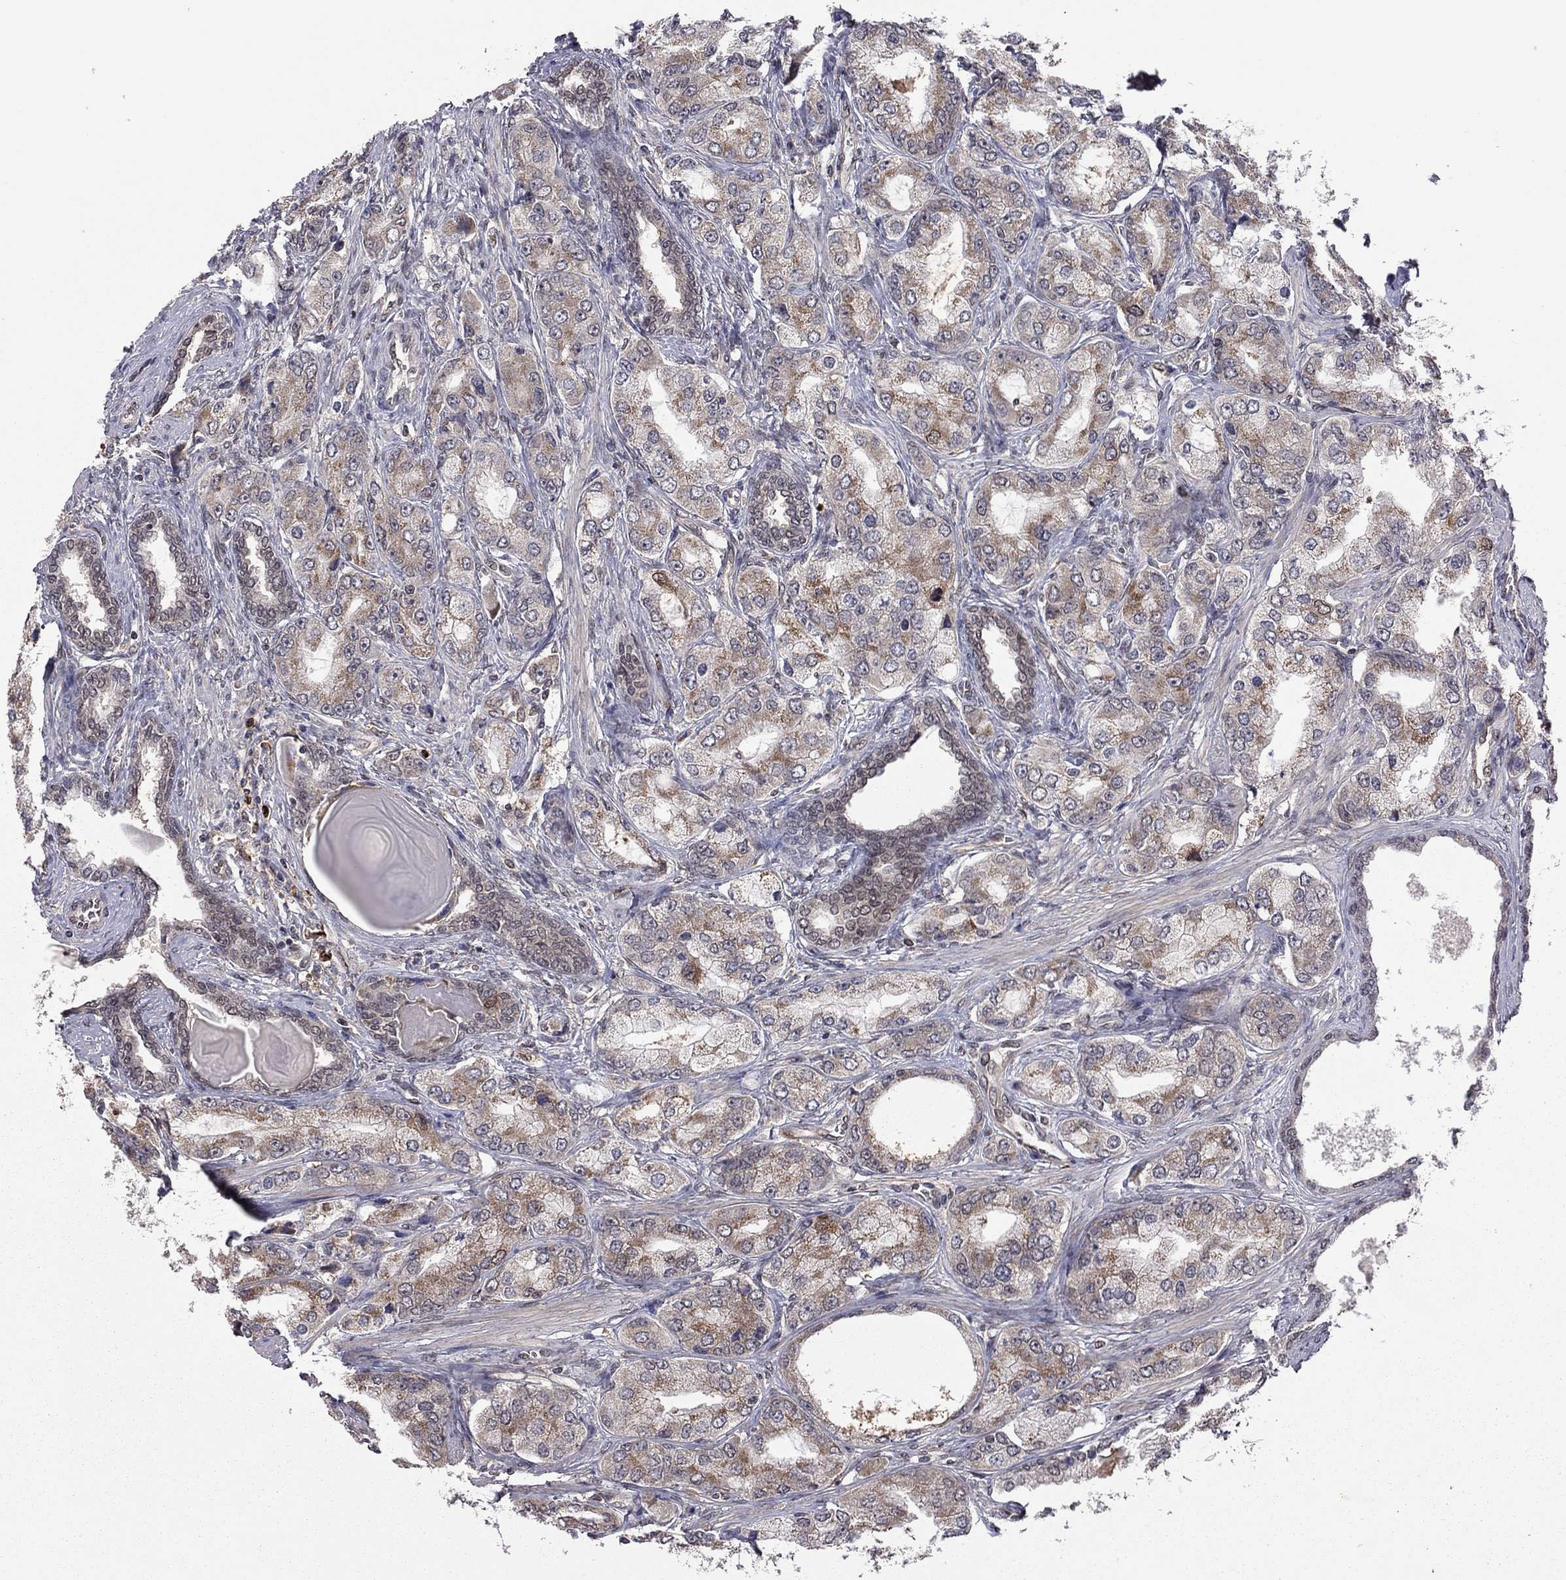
{"staining": {"intensity": "moderate", "quantity": "25%-75%", "location": "cytoplasmic/membranous"}, "tissue": "prostate cancer", "cell_type": "Tumor cells", "image_type": "cancer", "snomed": [{"axis": "morphology", "description": "Adenocarcinoma, Low grade"}, {"axis": "topography", "description": "Prostate"}], "caption": "DAB immunohistochemical staining of prostate low-grade adenocarcinoma displays moderate cytoplasmic/membranous protein expression in approximately 25%-75% of tumor cells. (brown staining indicates protein expression, while blue staining denotes nuclei).", "gene": "GPAA1", "patient": {"sex": "male", "age": 69}}